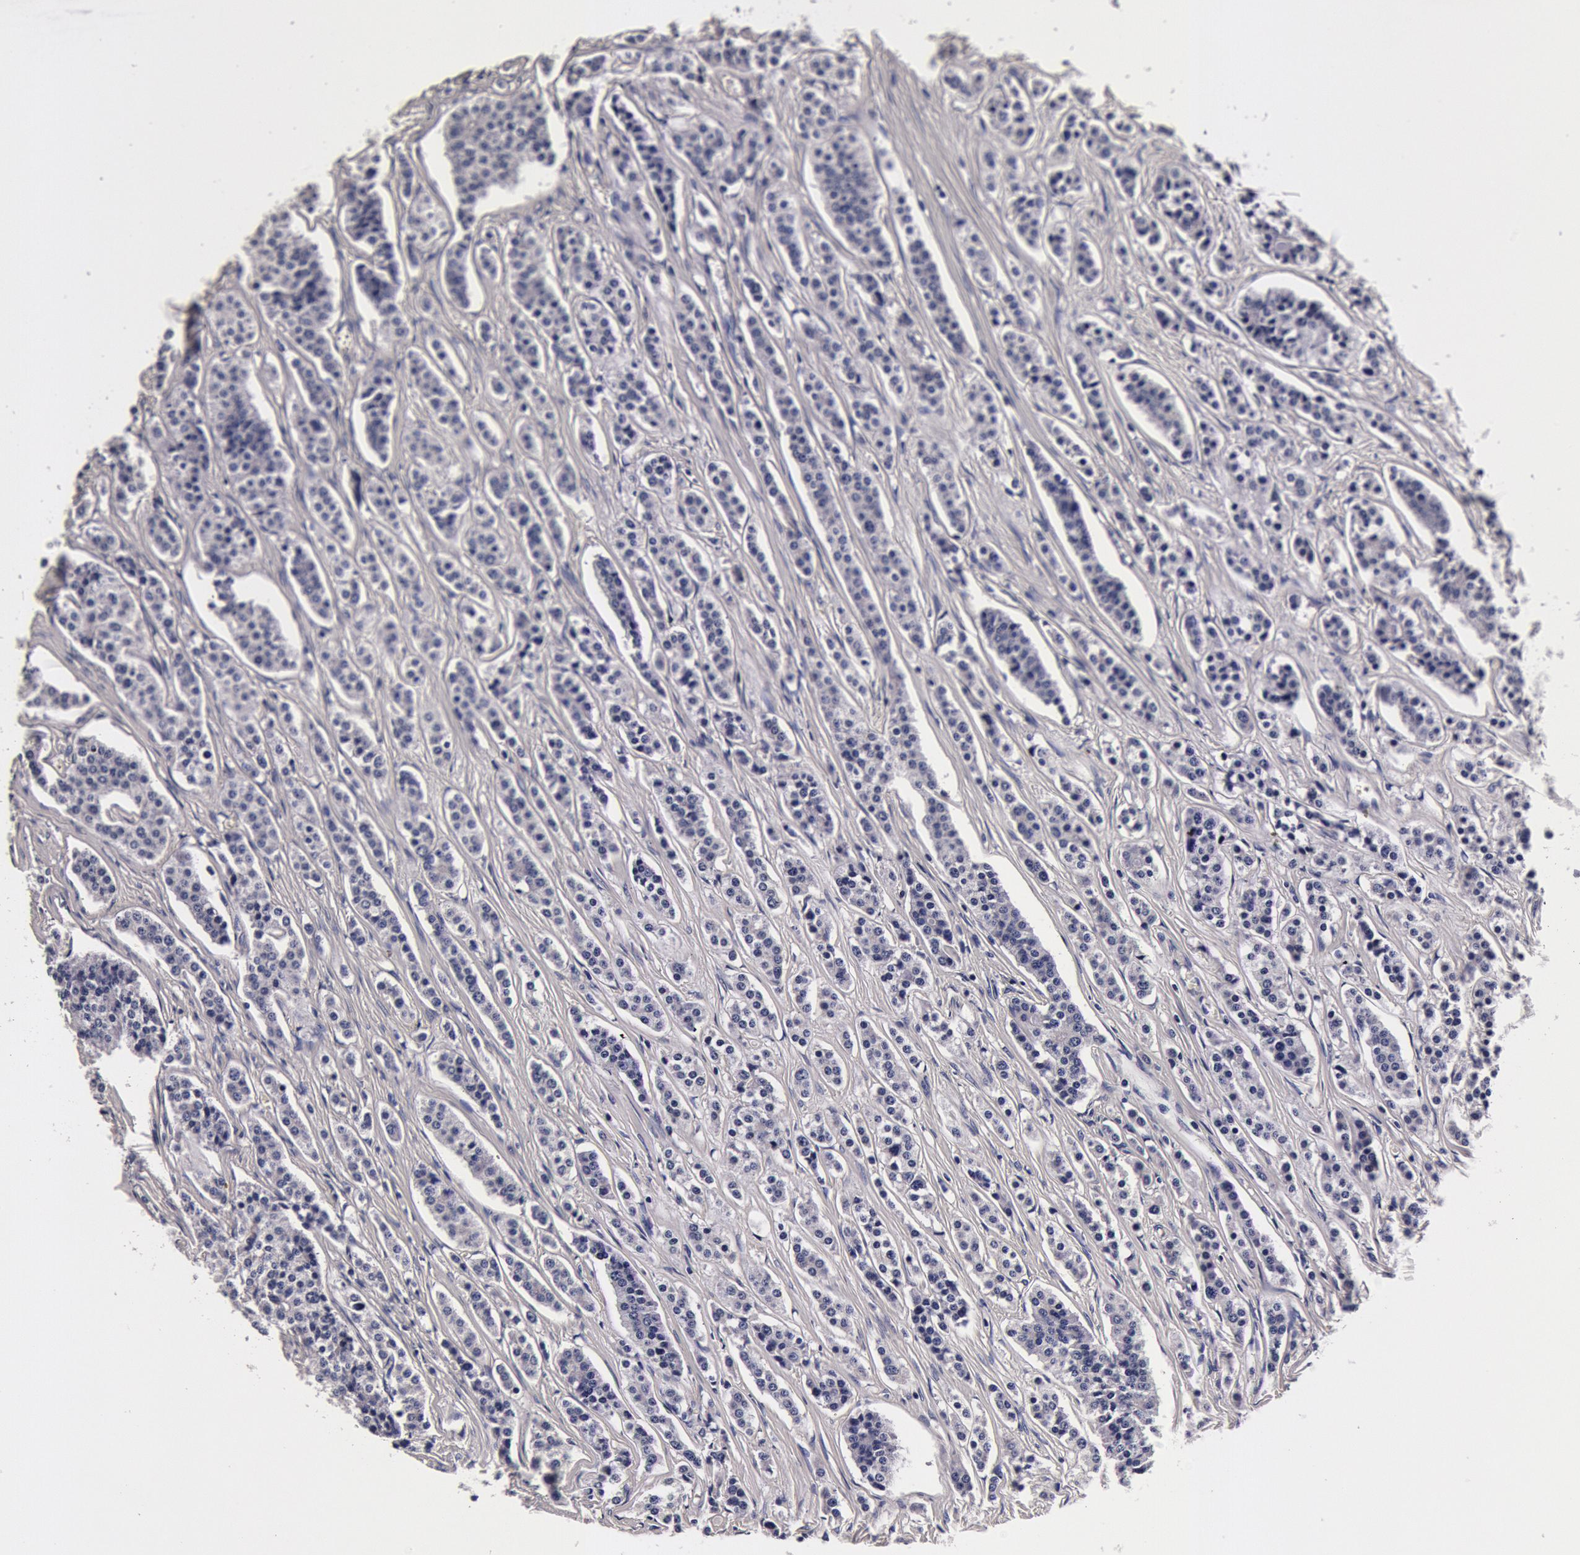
{"staining": {"intensity": "negative", "quantity": "none", "location": "none"}, "tissue": "carcinoid", "cell_type": "Tumor cells", "image_type": "cancer", "snomed": [{"axis": "morphology", "description": "Carcinoid, malignant, NOS"}, {"axis": "topography", "description": "Small intestine"}], "caption": "Protein analysis of carcinoid reveals no significant expression in tumor cells.", "gene": "CCDC22", "patient": {"sex": "male", "age": 63}}